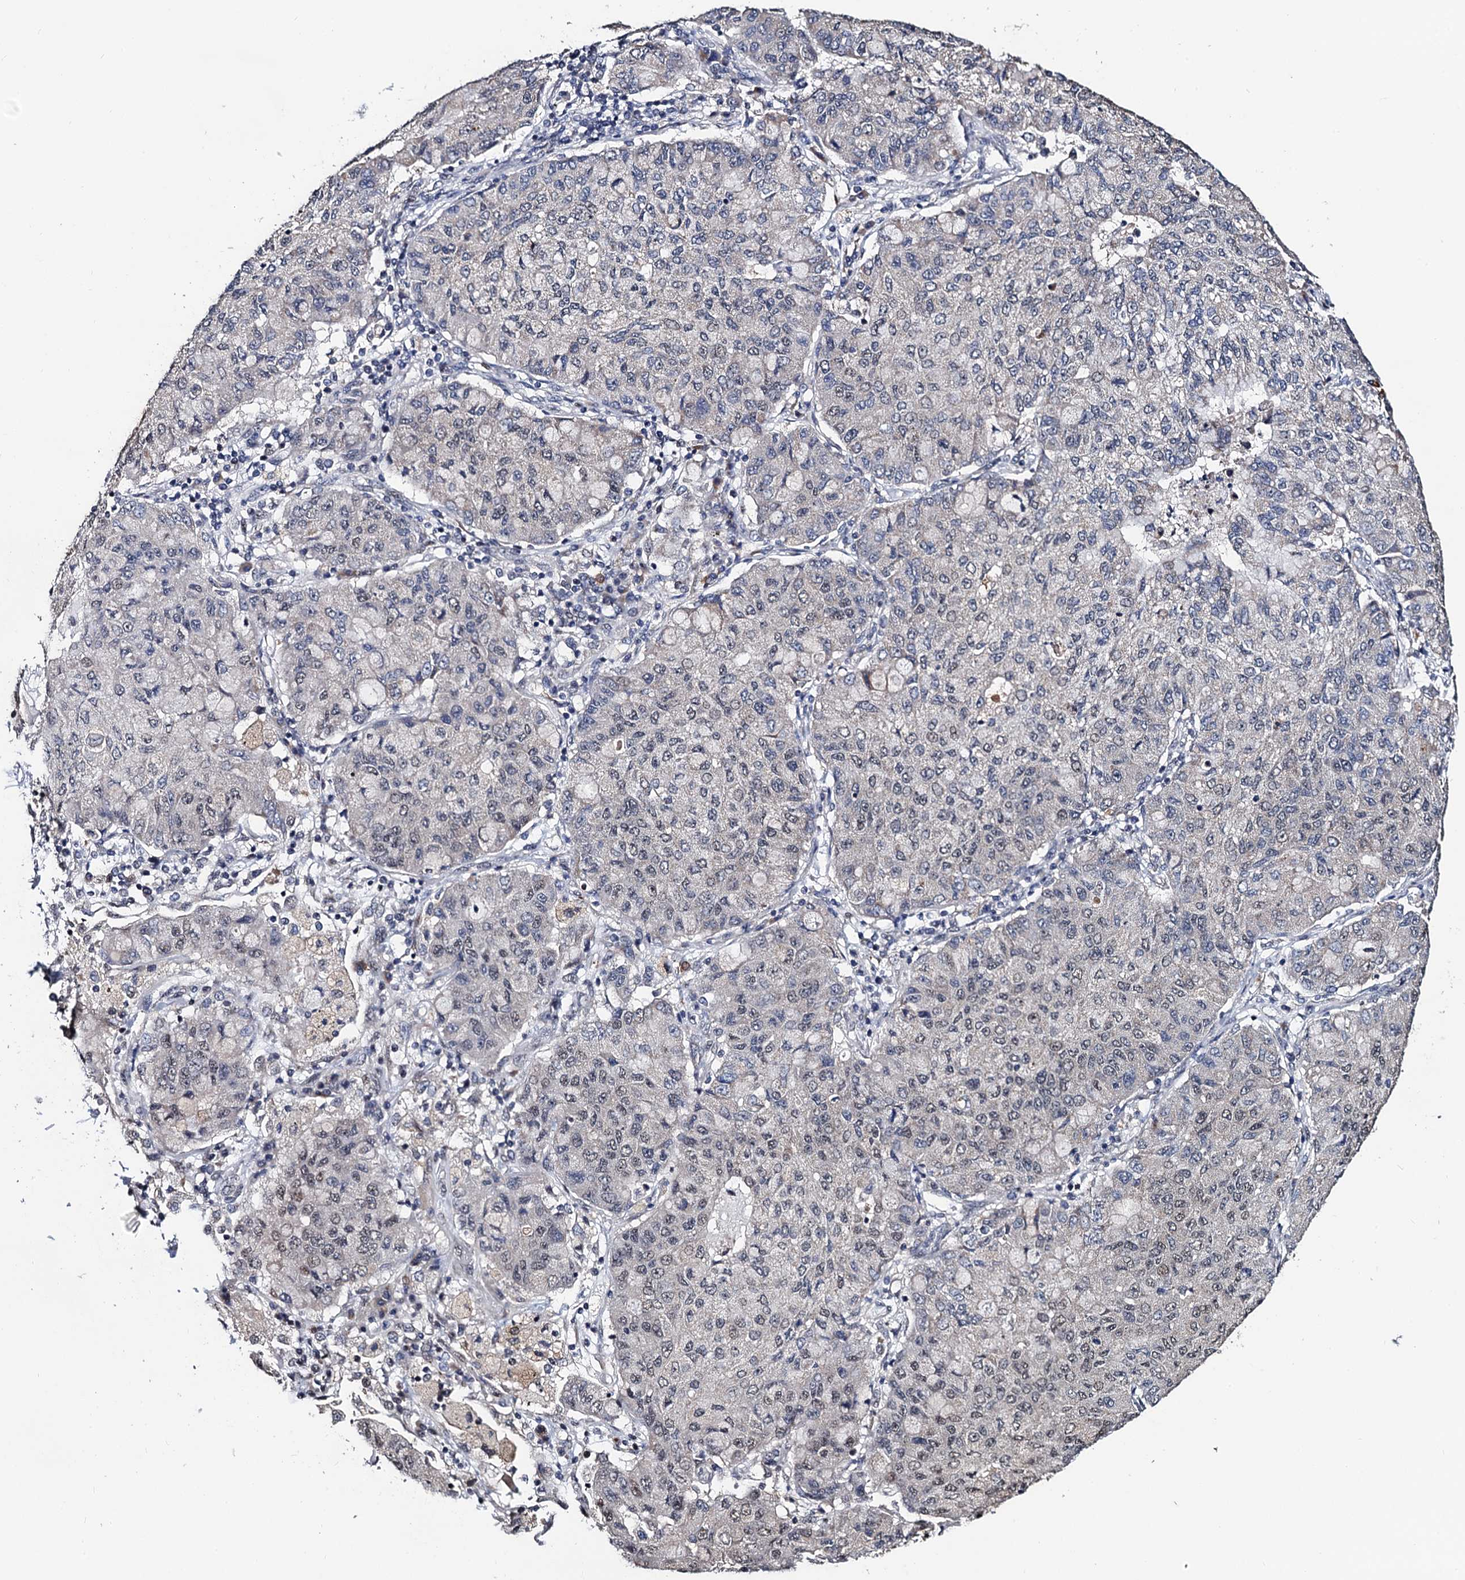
{"staining": {"intensity": "weak", "quantity": "<25%", "location": "nuclear"}, "tissue": "lung cancer", "cell_type": "Tumor cells", "image_type": "cancer", "snomed": [{"axis": "morphology", "description": "Squamous cell carcinoma, NOS"}, {"axis": "topography", "description": "Lung"}], "caption": "IHC of lung cancer (squamous cell carcinoma) exhibits no staining in tumor cells.", "gene": "FAM222A", "patient": {"sex": "male", "age": 74}}